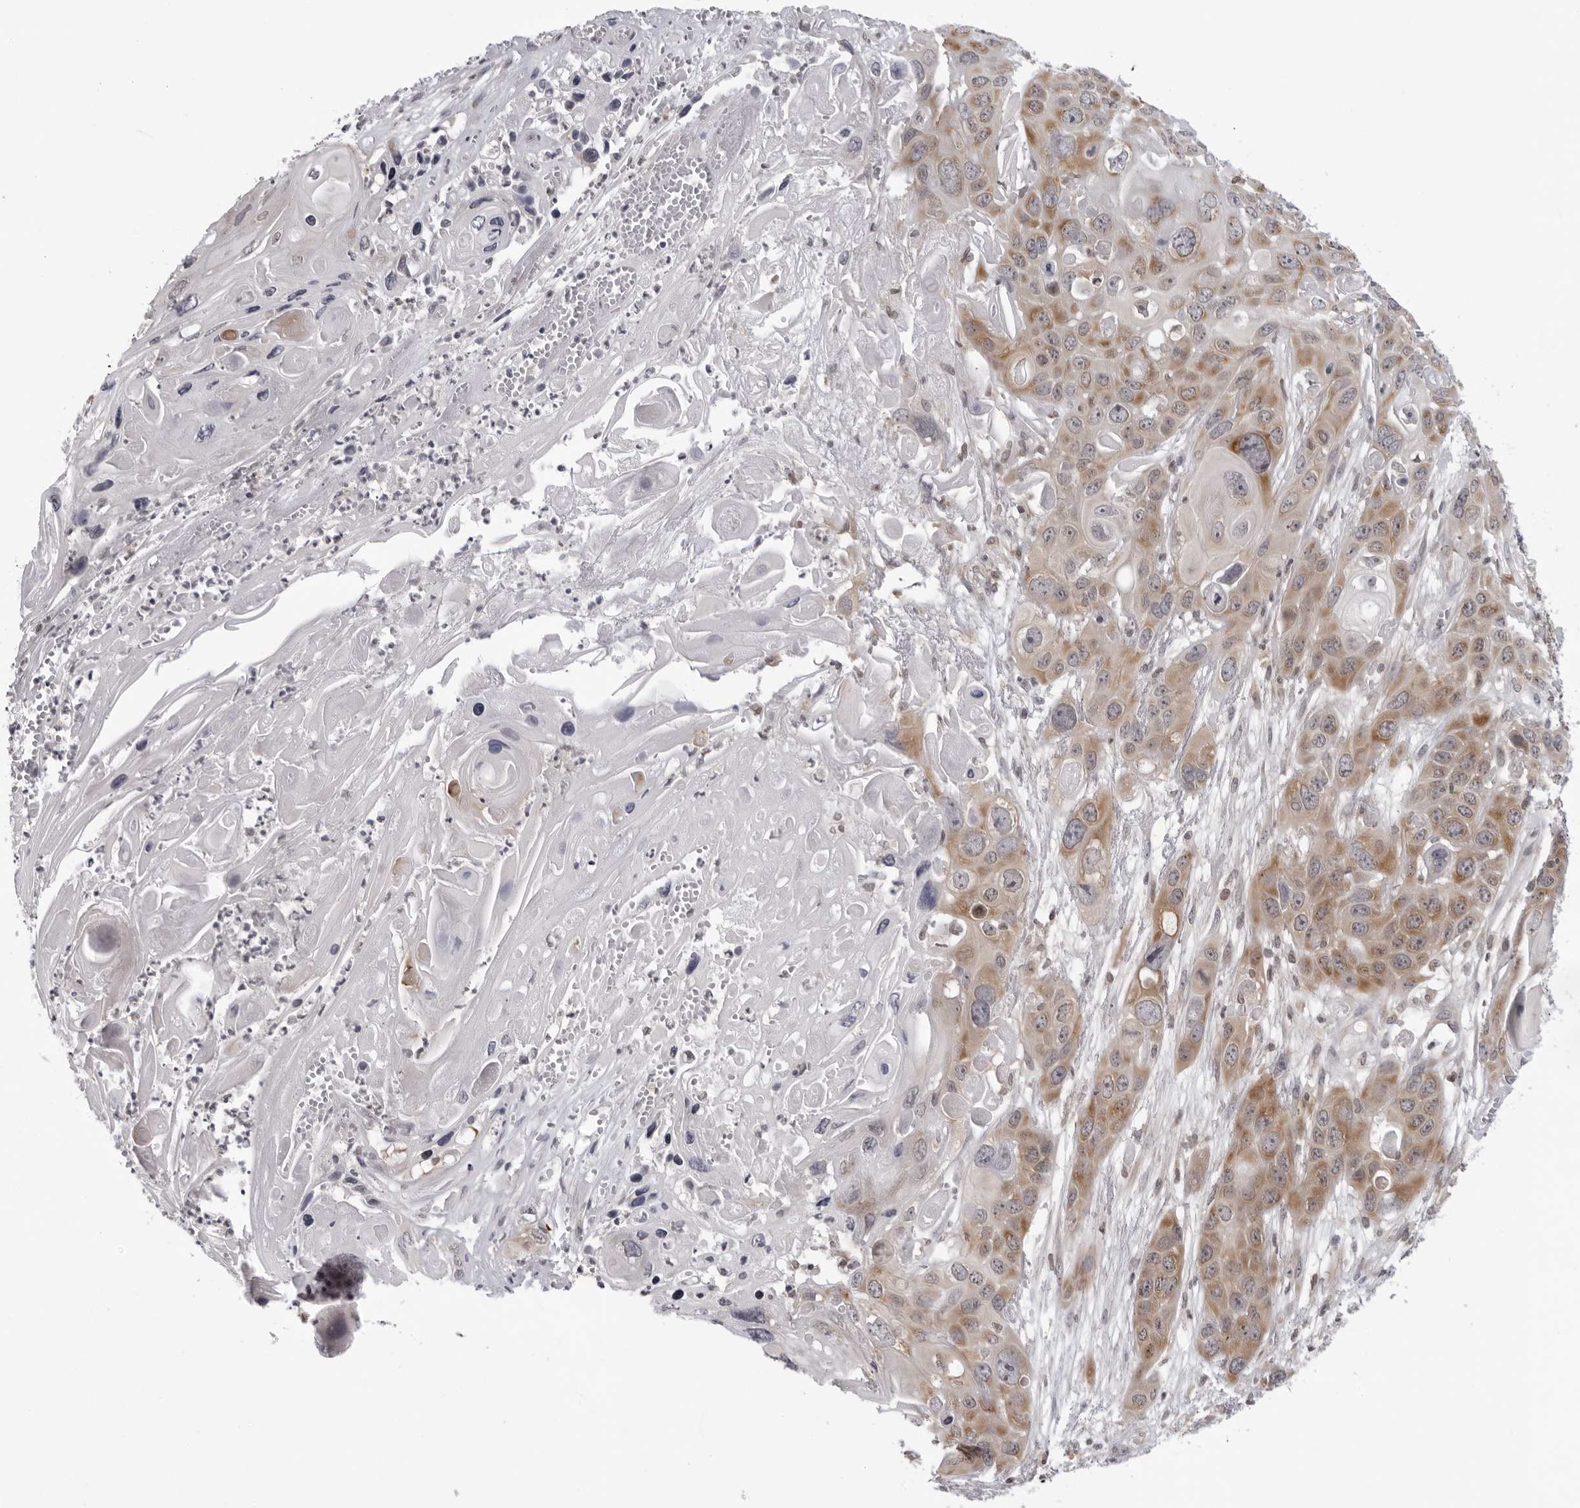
{"staining": {"intensity": "moderate", "quantity": ">75%", "location": "cytoplasmic/membranous"}, "tissue": "skin cancer", "cell_type": "Tumor cells", "image_type": "cancer", "snomed": [{"axis": "morphology", "description": "Squamous cell carcinoma, NOS"}, {"axis": "topography", "description": "Skin"}], "caption": "An image of skin squamous cell carcinoma stained for a protein shows moderate cytoplasmic/membranous brown staining in tumor cells.", "gene": "MRPS15", "patient": {"sex": "male", "age": 55}}